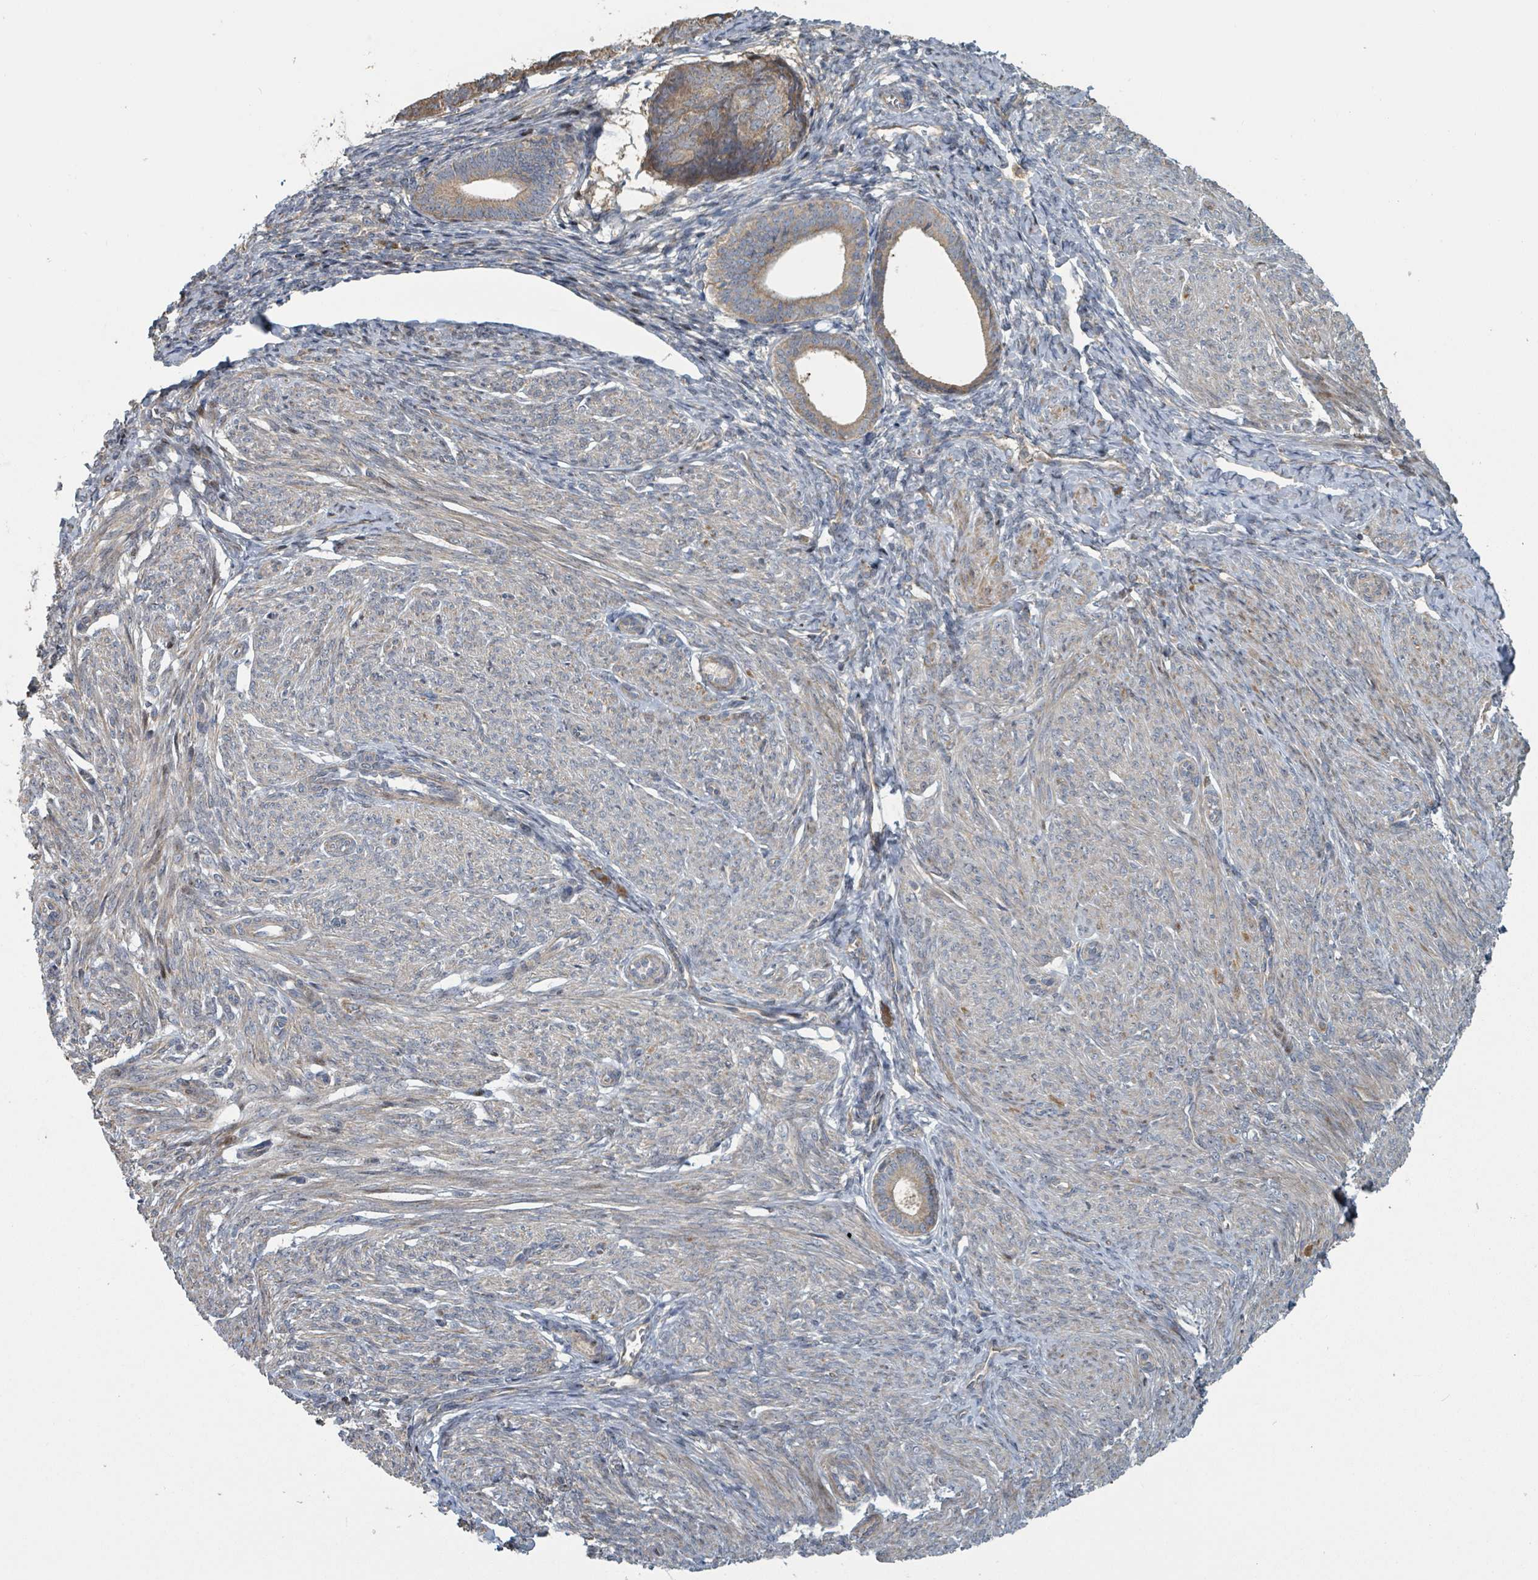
{"staining": {"intensity": "moderate", "quantity": "25%-75%", "location": "cytoplasmic/membranous"}, "tissue": "endometrial cancer", "cell_type": "Tumor cells", "image_type": "cancer", "snomed": [{"axis": "morphology", "description": "Adenocarcinoma, NOS"}, {"axis": "topography", "description": "Endometrium"}], "caption": "Human endometrial cancer stained with a protein marker displays moderate staining in tumor cells.", "gene": "DPM1", "patient": {"sex": "female", "age": 87}}